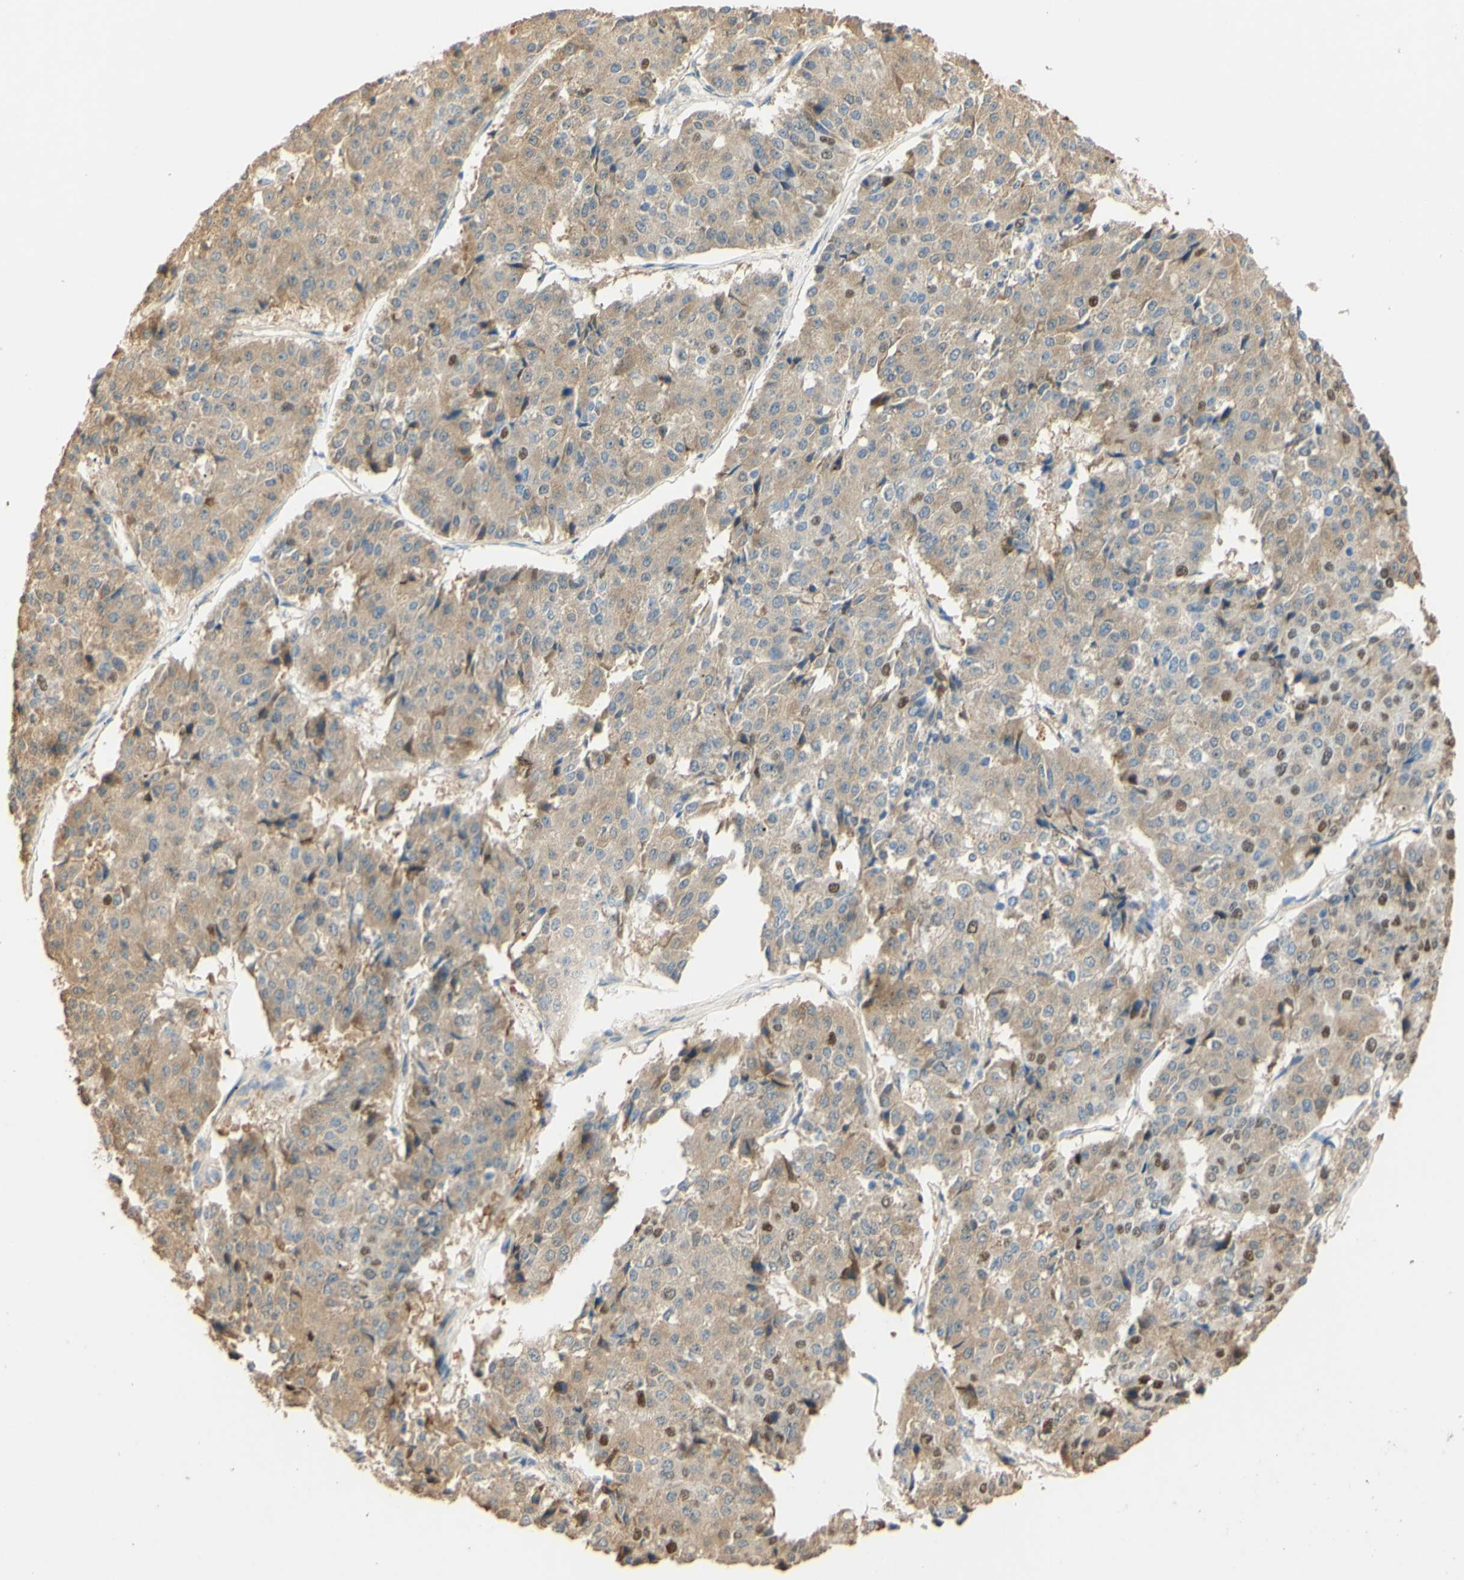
{"staining": {"intensity": "strong", "quantity": "25%-75%", "location": "cytoplasmic/membranous,nuclear"}, "tissue": "pancreatic cancer", "cell_type": "Tumor cells", "image_type": "cancer", "snomed": [{"axis": "morphology", "description": "Adenocarcinoma, NOS"}, {"axis": "topography", "description": "Pancreas"}], "caption": "Immunohistochemistry (IHC) histopathology image of adenocarcinoma (pancreatic) stained for a protein (brown), which demonstrates high levels of strong cytoplasmic/membranous and nuclear positivity in approximately 25%-75% of tumor cells.", "gene": "MAP3K4", "patient": {"sex": "male", "age": 50}}